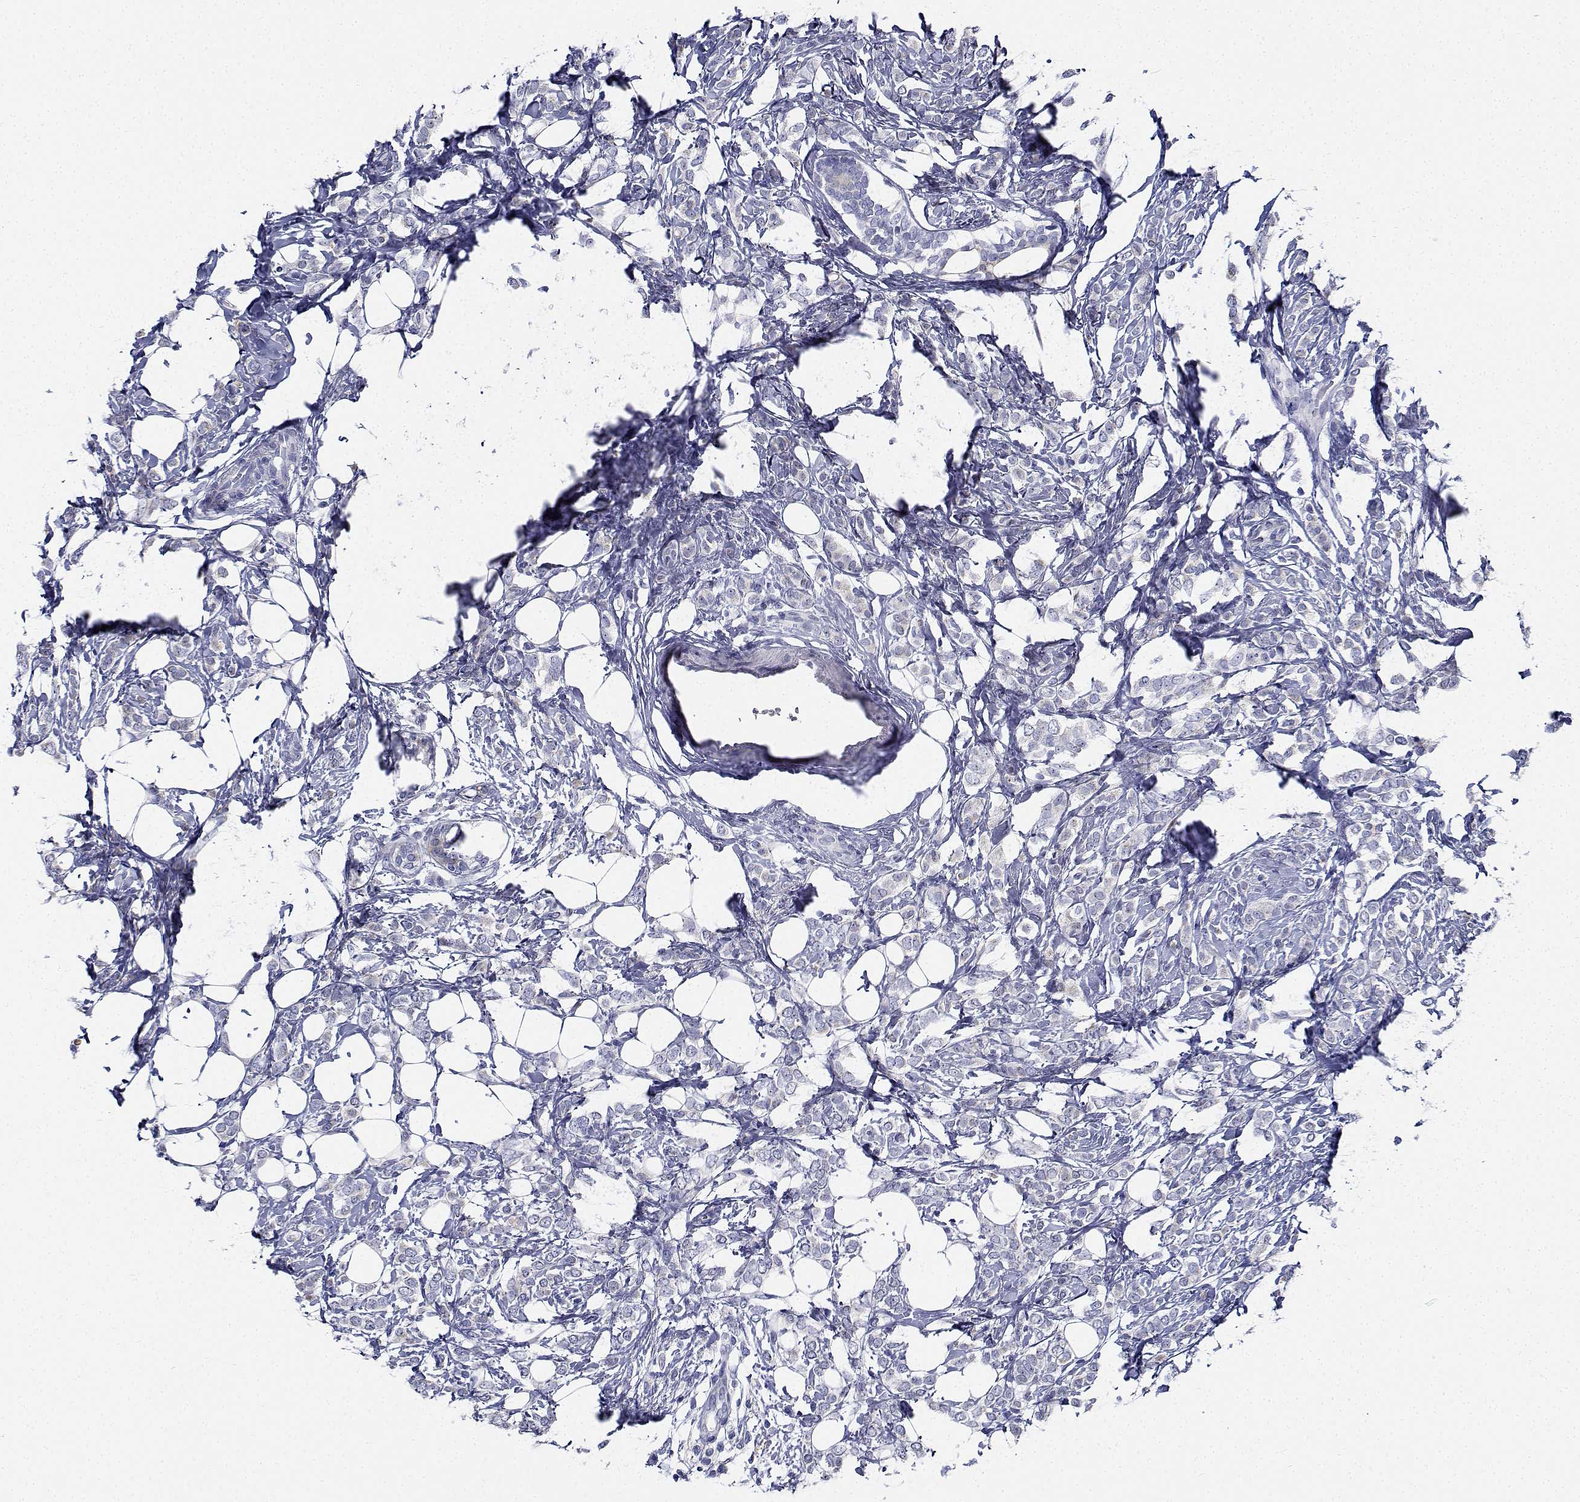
{"staining": {"intensity": "negative", "quantity": "none", "location": "none"}, "tissue": "breast cancer", "cell_type": "Tumor cells", "image_type": "cancer", "snomed": [{"axis": "morphology", "description": "Lobular carcinoma"}, {"axis": "topography", "description": "Breast"}], "caption": "Image shows no significant protein positivity in tumor cells of lobular carcinoma (breast).", "gene": "CDHR3", "patient": {"sex": "female", "age": 49}}